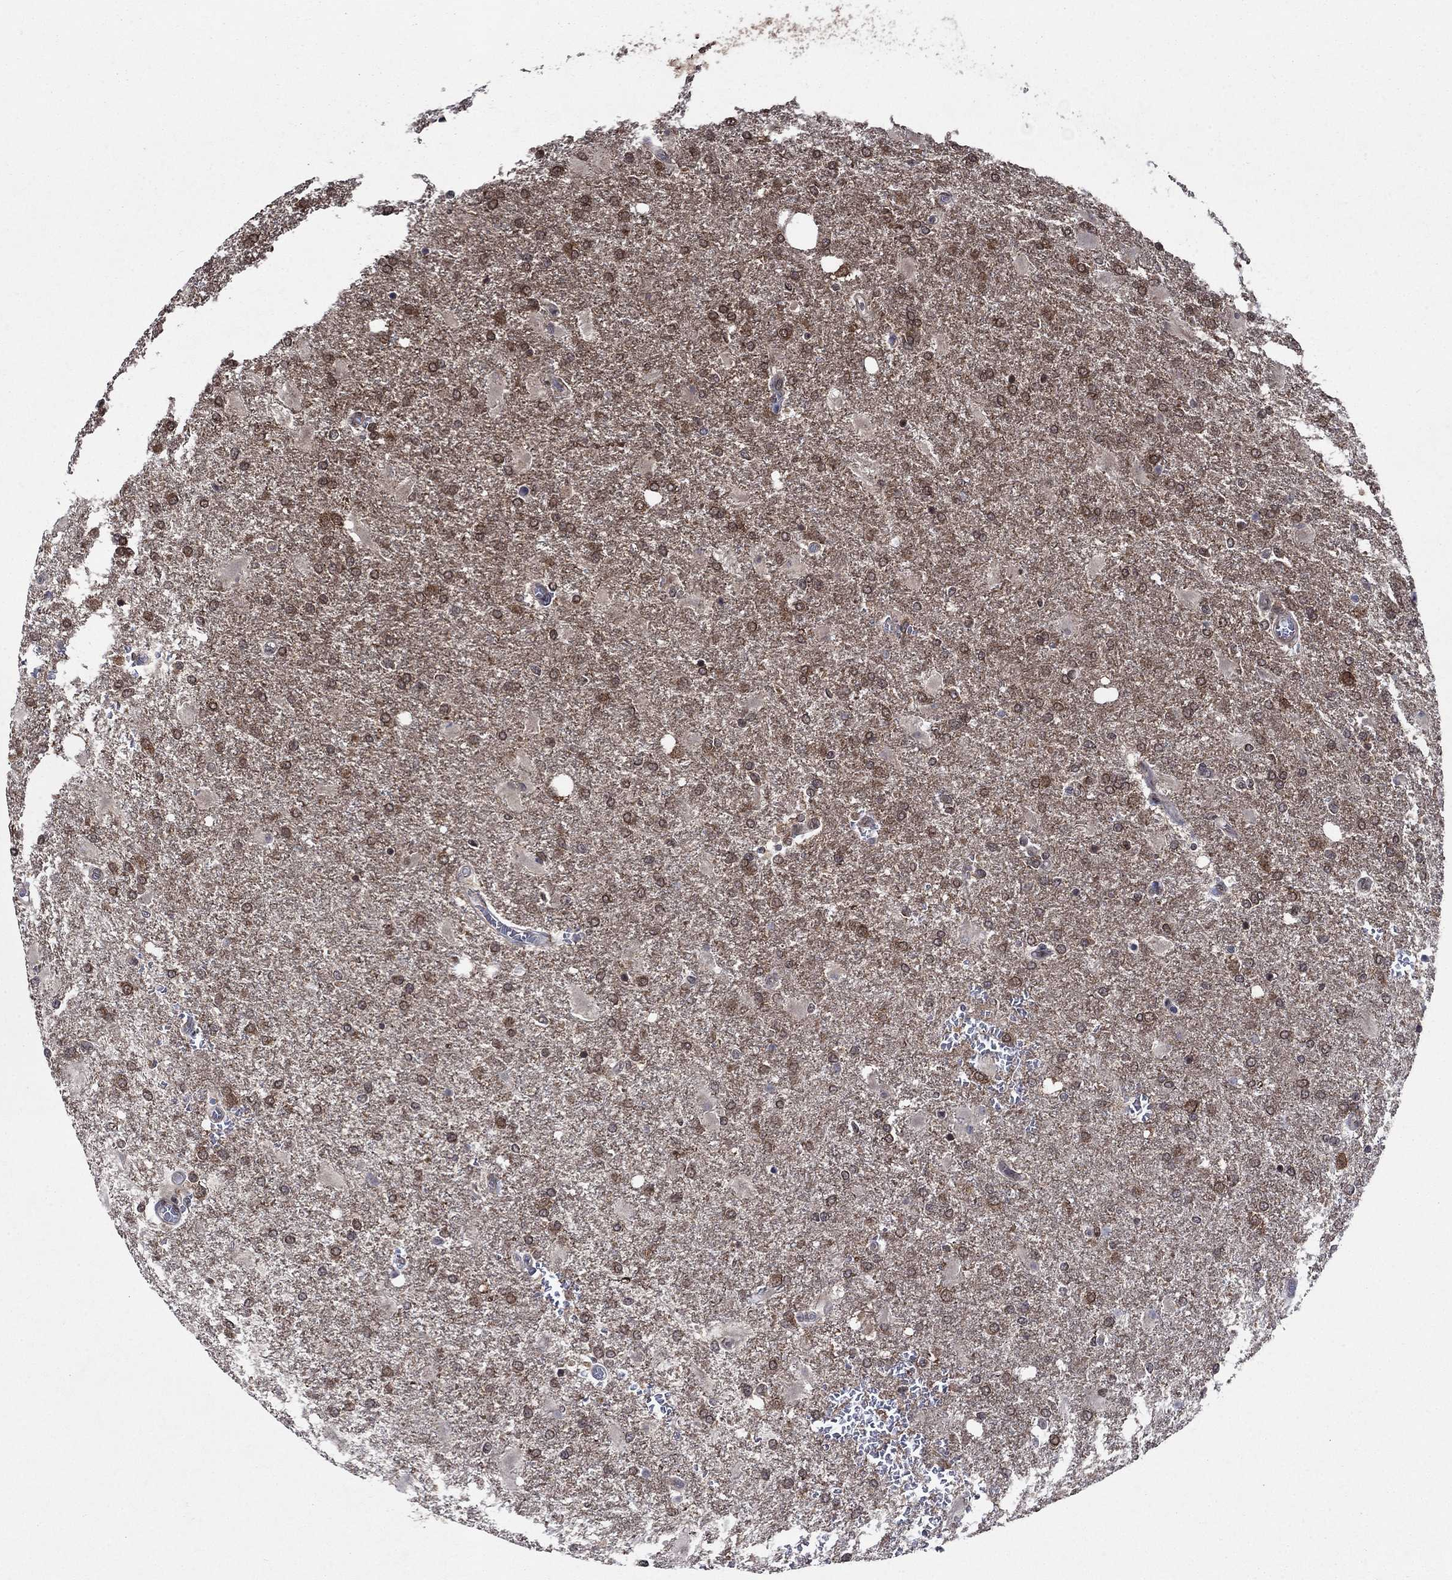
{"staining": {"intensity": "weak", "quantity": ">75%", "location": "cytoplasmic/membranous"}, "tissue": "glioma", "cell_type": "Tumor cells", "image_type": "cancer", "snomed": [{"axis": "morphology", "description": "Glioma, malignant, High grade"}, {"axis": "topography", "description": "Cerebral cortex"}], "caption": "Weak cytoplasmic/membranous protein staining is present in approximately >75% of tumor cells in malignant glioma (high-grade). (Brightfield microscopy of DAB IHC at high magnification).", "gene": "CACYBP", "patient": {"sex": "male", "age": 79}}